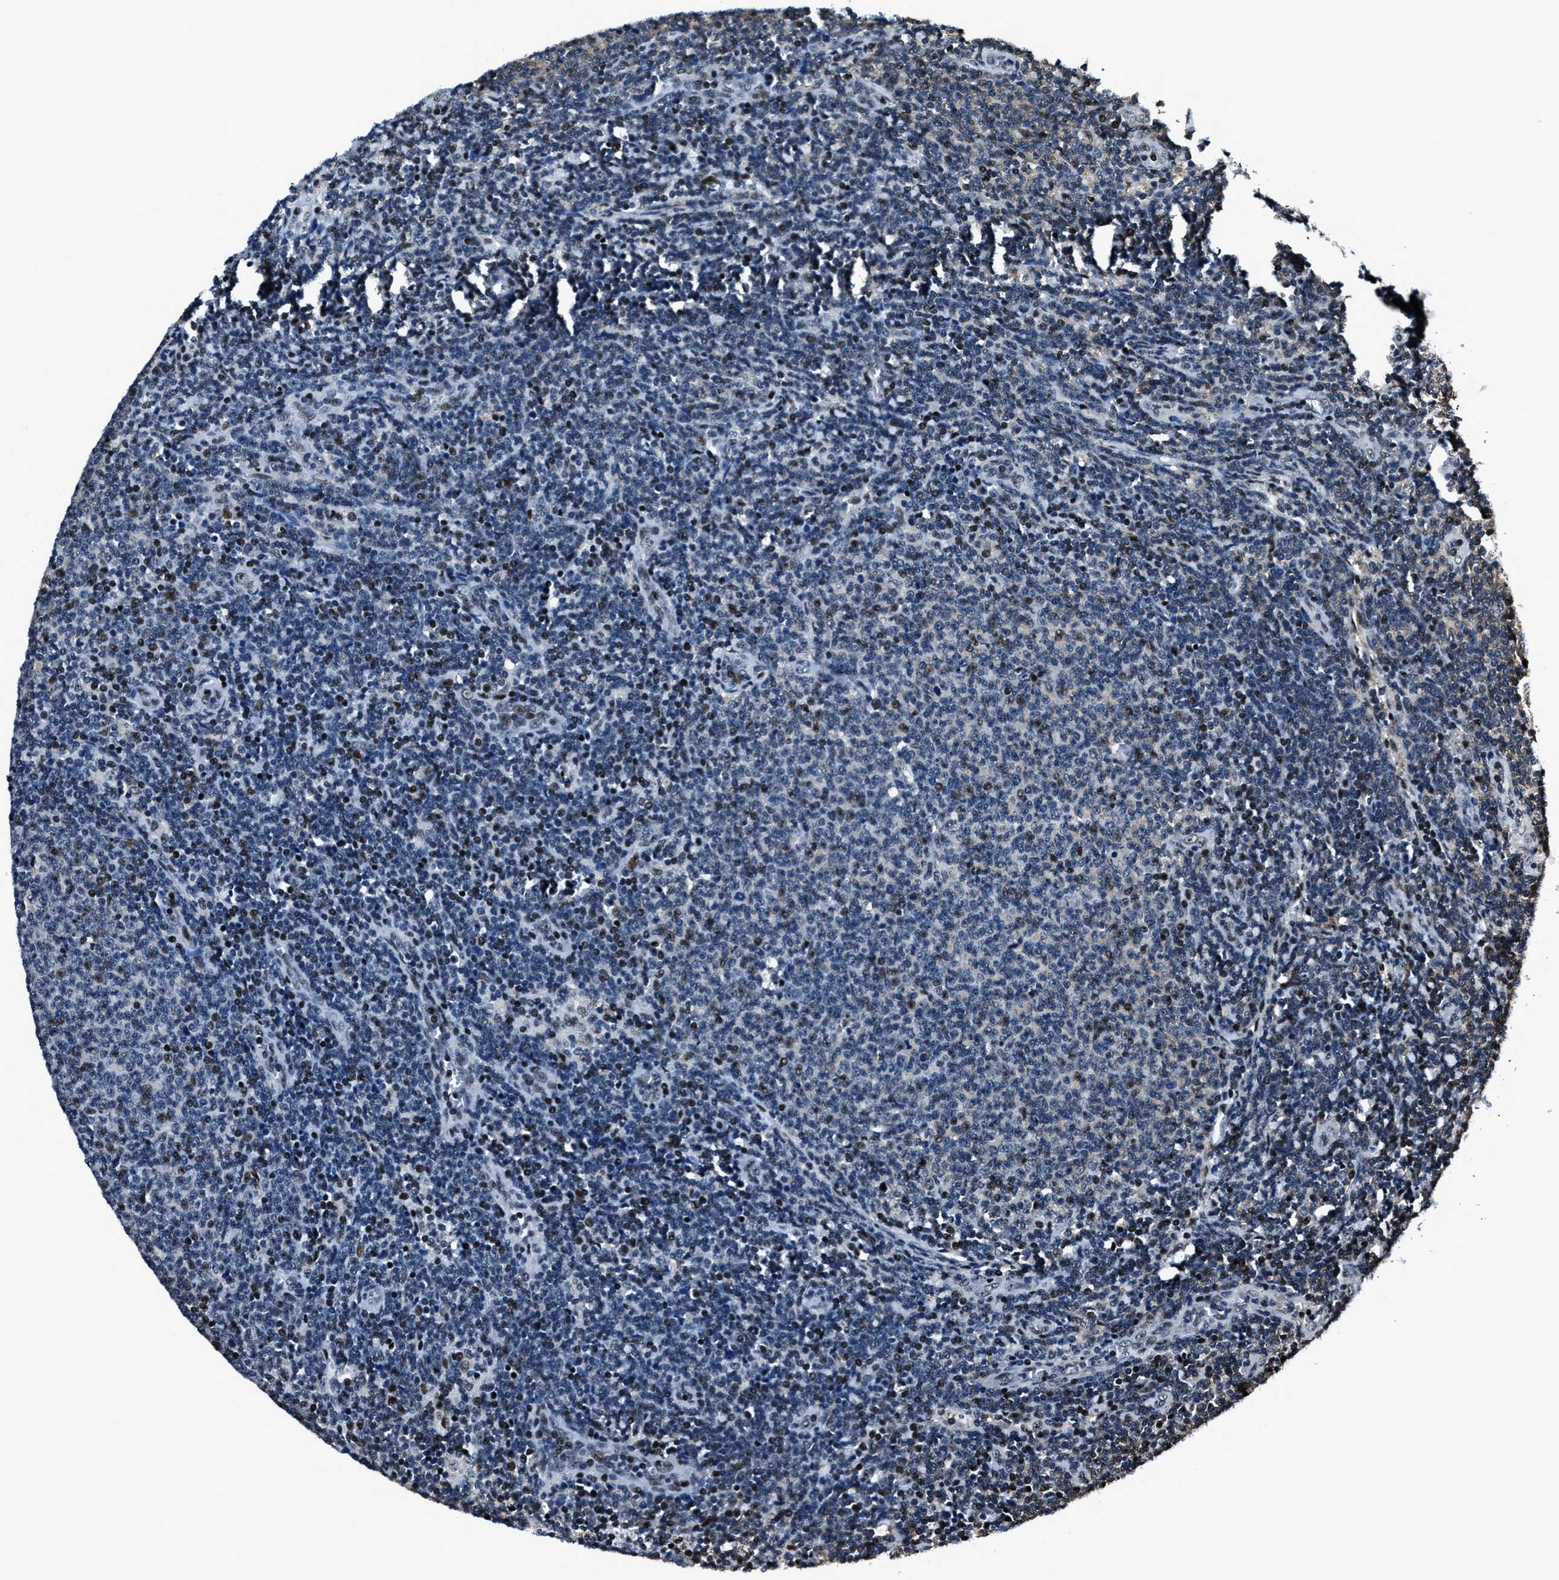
{"staining": {"intensity": "weak", "quantity": "<25%", "location": "nuclear"}, "tissue": "lymphoma", "cell_type": "Tumor cells", "image_type": "cancer", "snomed": [{"axis": "morphology", "description": "Malignant lymphoma, non-Hodgkin's type, Low grade"}, {"axis": "topography", "description": "Lymph node"}], "caption": "Immunohistochemistry (IHC) photomicrograph of neoplastic tissue: low-grade malignant lymphoma, non-Hodgkin's type stained with DAB (3,3'-diaminobenzidine) demonstrates no significant protein expression in tumor cells.", "gene": "PPIE", "patient": {"sex": "male", "age": 66}}